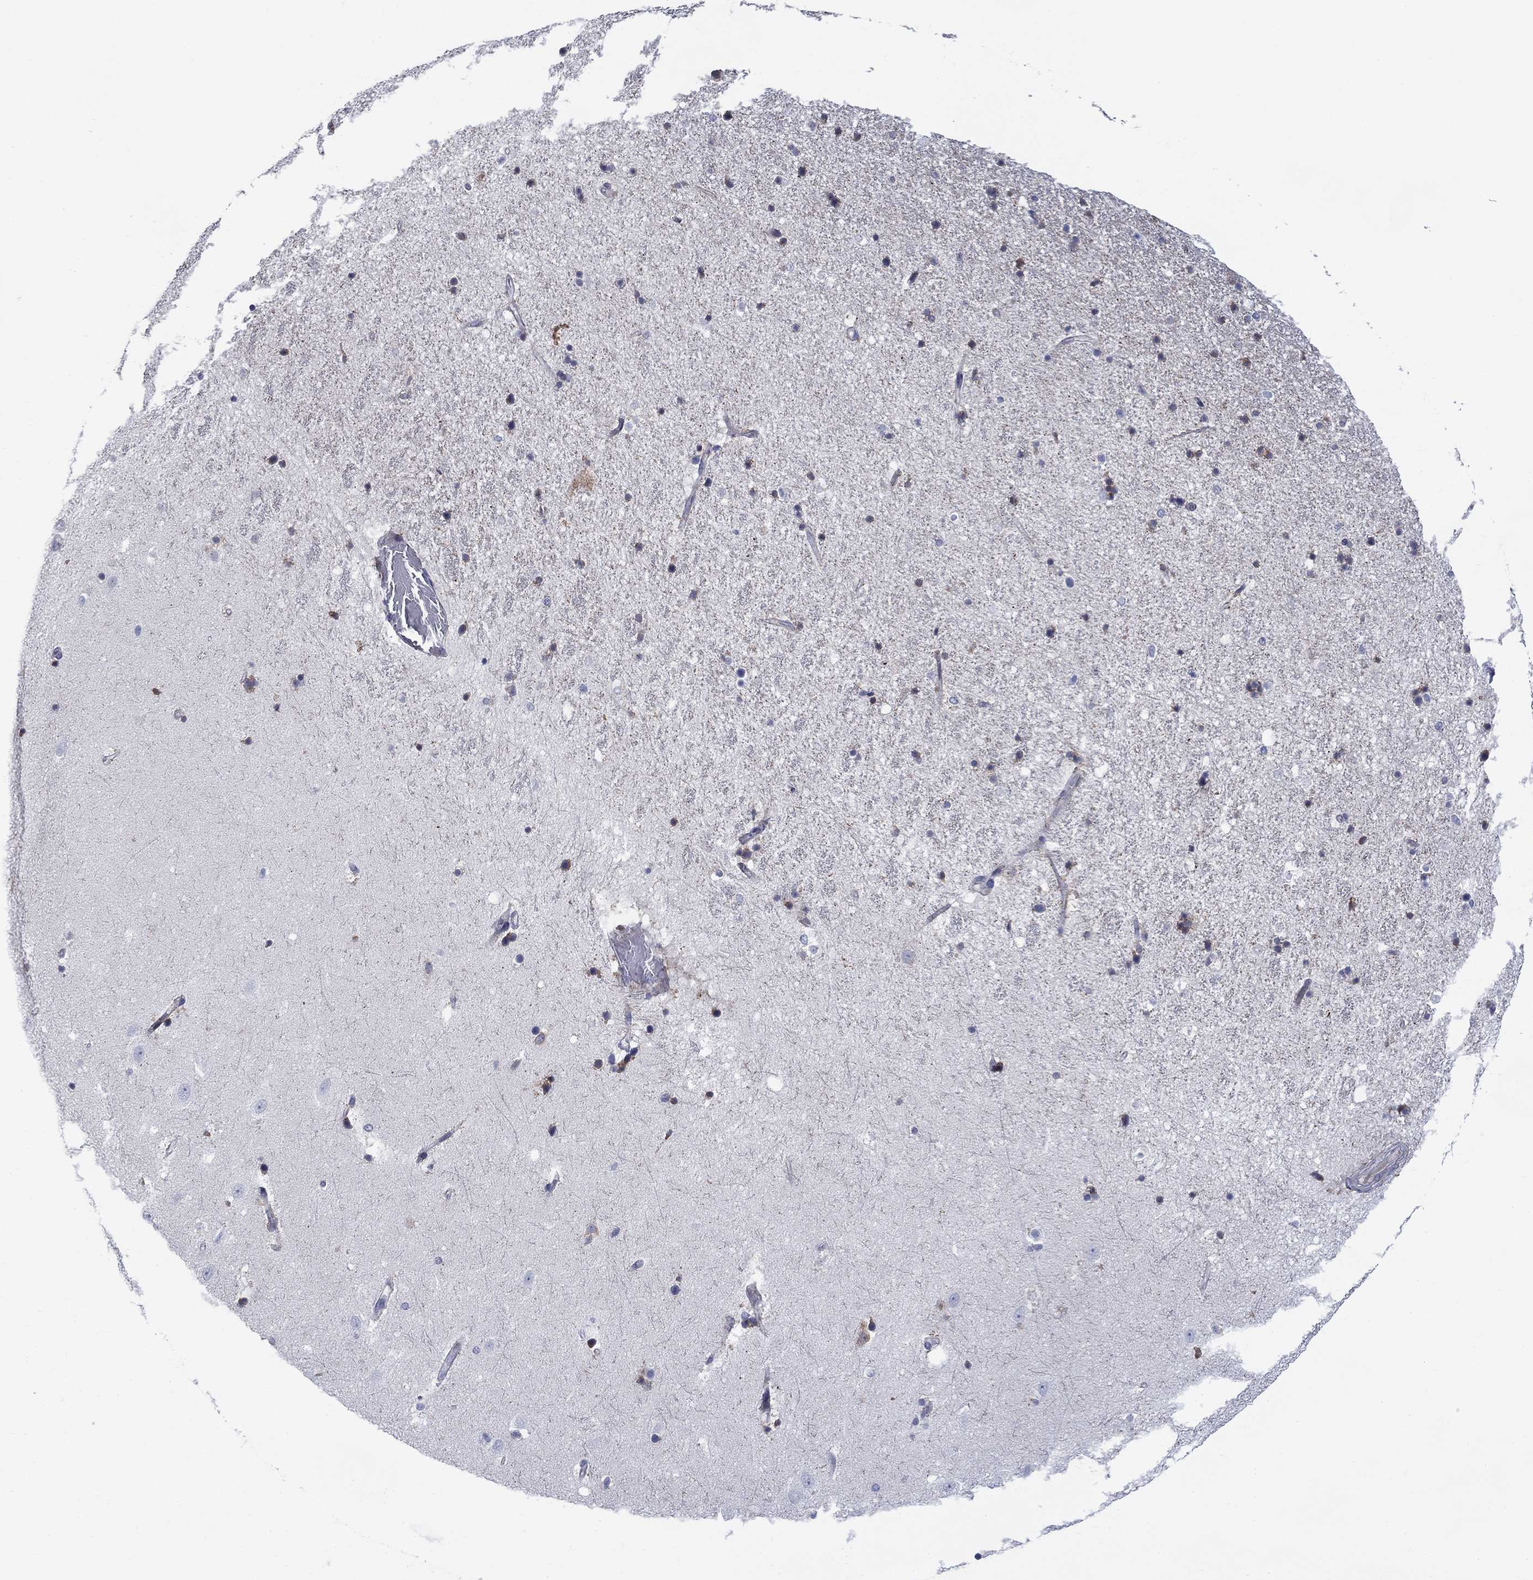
{"staining": {"intensity": "strong", "quantity": "<25%", "location": "cytoplasmic/membranous"}, "tissue": "hippocampus", "cell_type": "Glial cells", "image_type": "normal", "snomed": [{"axis": "morphology", "description": "Normal tissue, NOS"}, {"axis": "topography", "description": "Hippocampus"}], "caption": "This image shows unremarkable hippocampus stained with IHC to label a protein in brown. The cytoplasmic/membranous of glial cells show strong positivity for the protein. Nuclei are counter-stained blue.", "gene": "FXR1", "patient": {"sex": "male", "age": 49}}